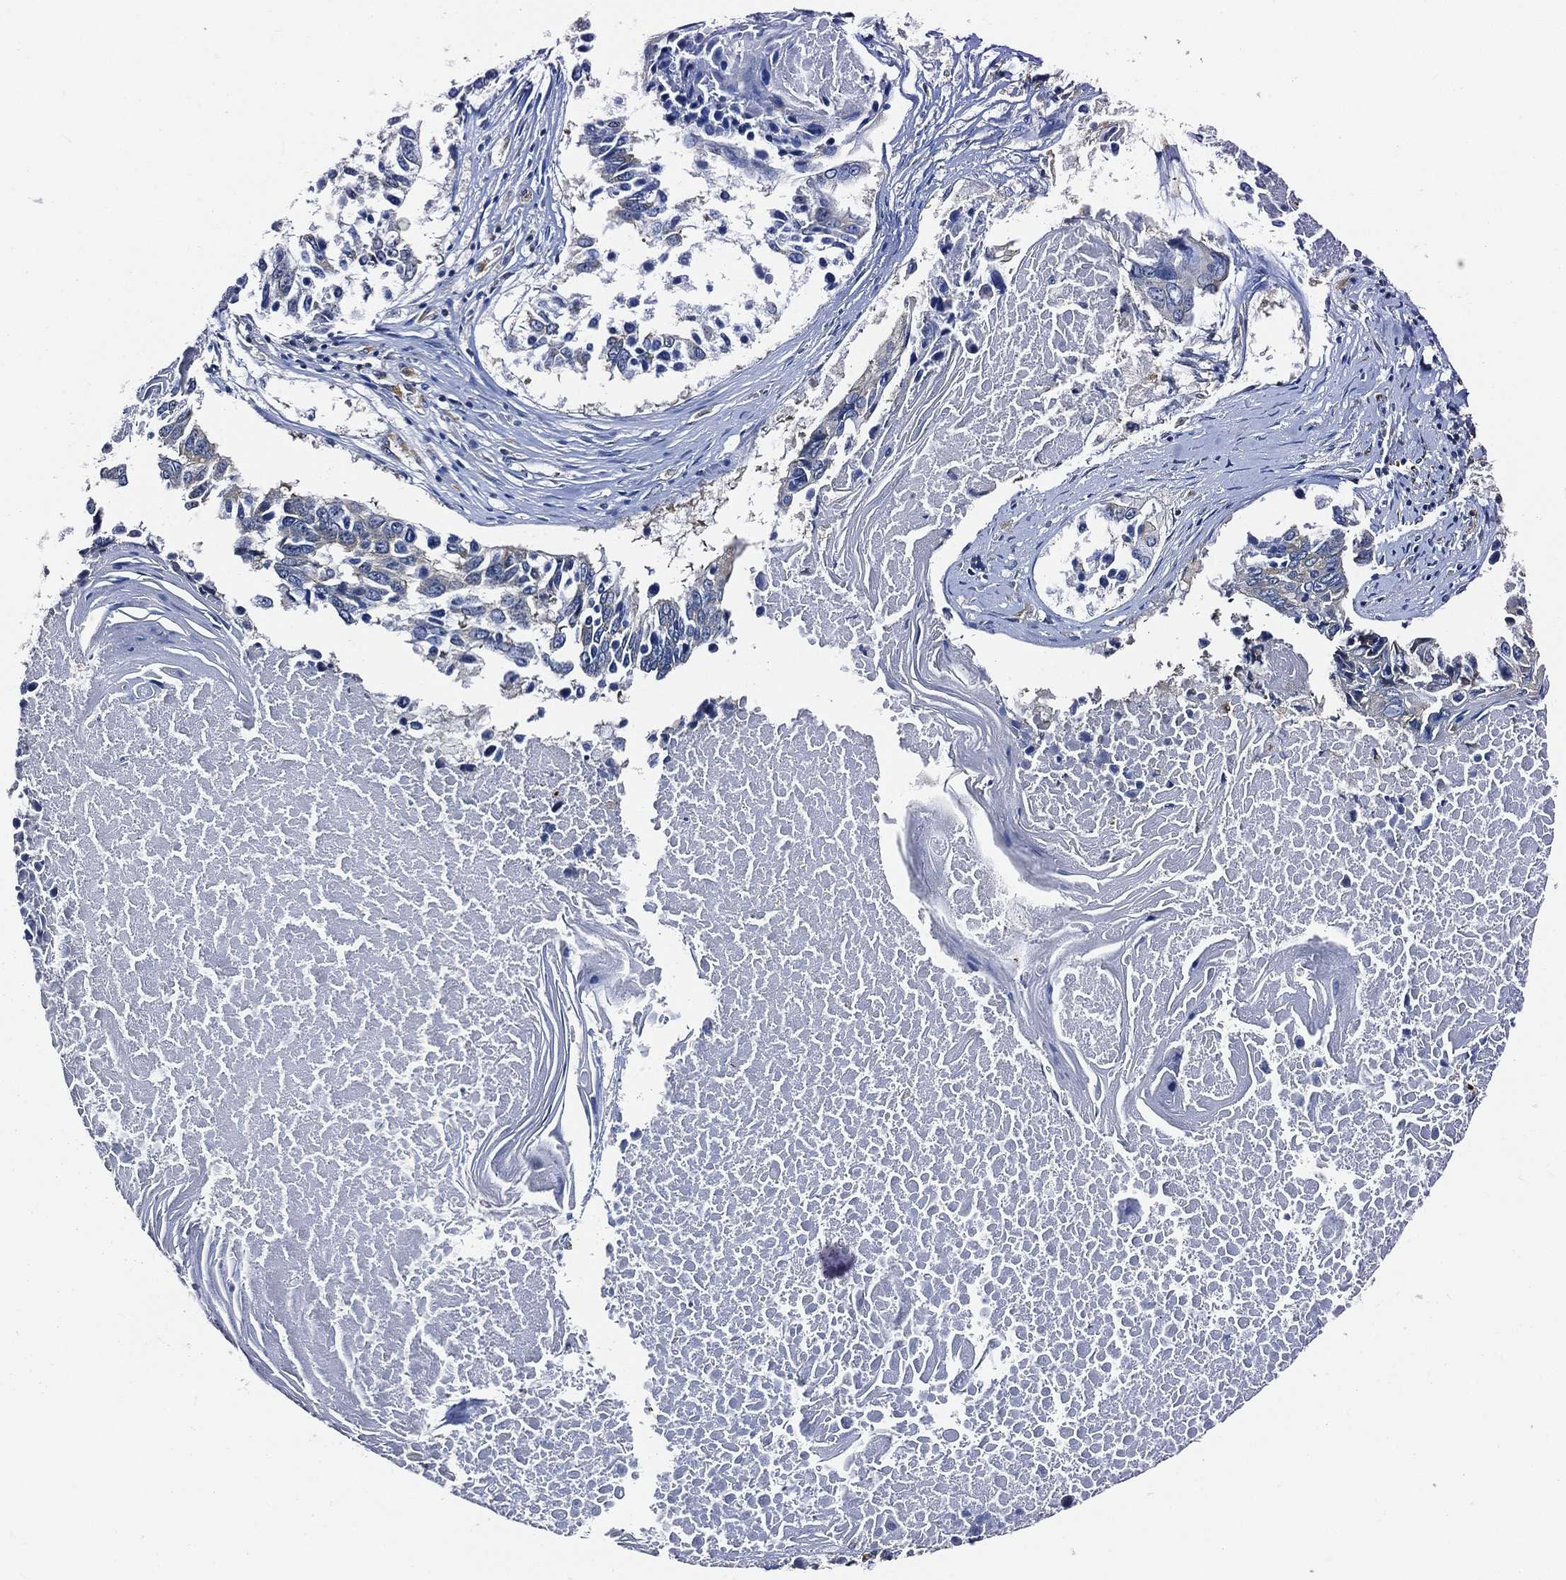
{"staining": {"intensity": "moderate", "quantity": "<25%", "location": "cytoplasmic/membranous"}, "tissue": "lung cancer", "cell_type": "Tumor cells", "image_type": "cancer", "snomed": [{"axis": "morphology", "description": "Squamous cell carcinoma, NOS"}, {"axis": "topography", "description": "Lung"}], "caption": "About <25% of tumor cells in lung cancer (squamous cell carcinoma) show moderate cytoplasmic/membranous protein staining as visualized by brown immunohistochemical staining.", "gene": "TICAM1", "patient": {"sex": "male", "age": 73}}